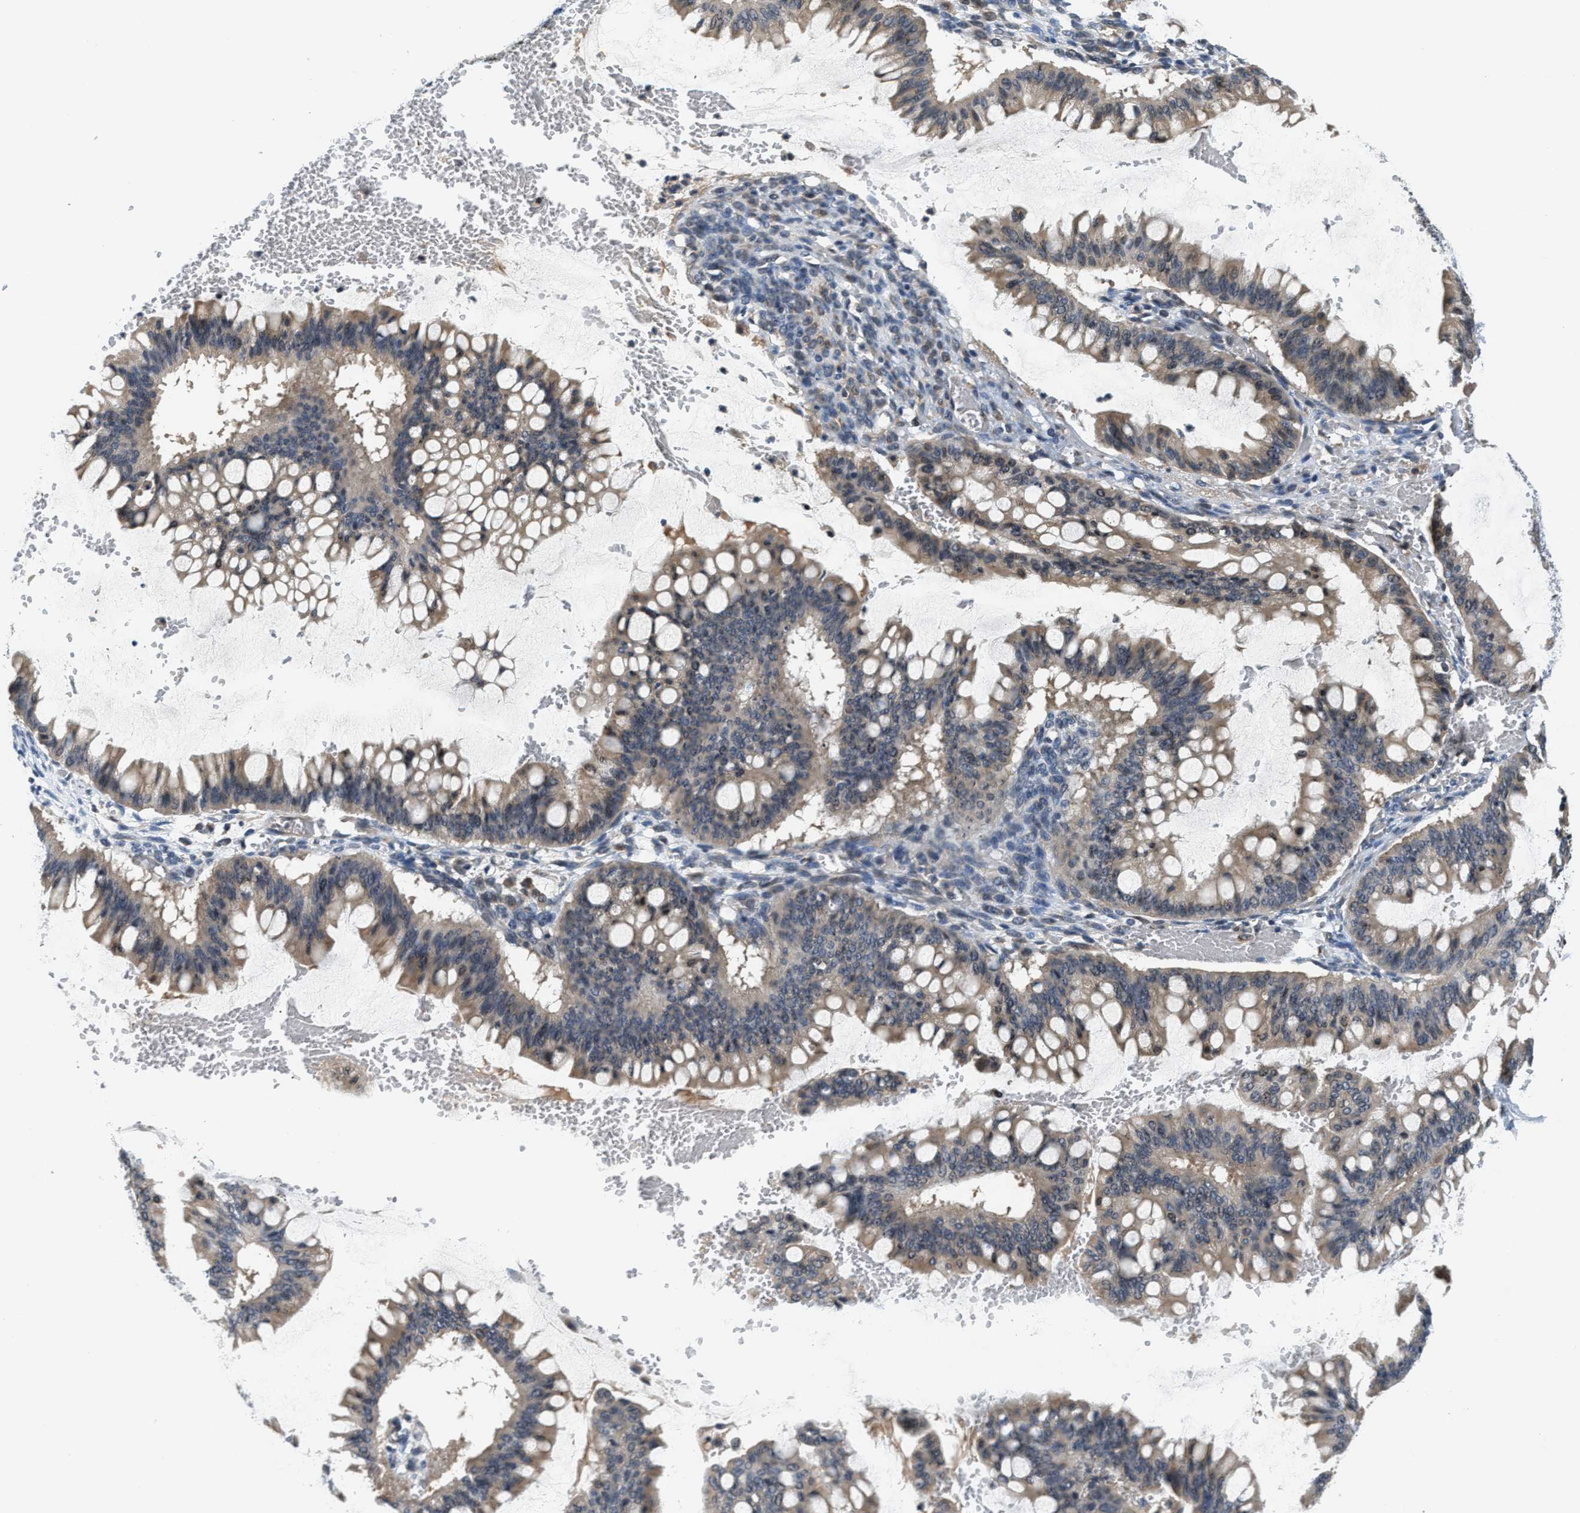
{"staining": {"intensity": "moderate", "quantity": ">75%", "location": "cytoplasmic/membranous"}, "tissue": "ovarian cancer", "cell_type": "Tumor cells", "image_type": "cancer", "snomed": [{"axis": "morphology", "description": "Cystadenocarcinoma, mucinous, NOS"}, {"axis": "topography", "description": "Ovary"}], "caption": "High-magnification brightfield microscopy of ovarian cancer stained with DAB (3,3'-diaminobenzidine) (brown) and counterstained with hematoxylin (blue). tumor cells exhibit moderate cytoplasmic/membranous expression is present in approximately>75% of cells. Nuclei are stained in blue.", "gene": "RAB29", "patient": {"sex": "female", "age": 73}}